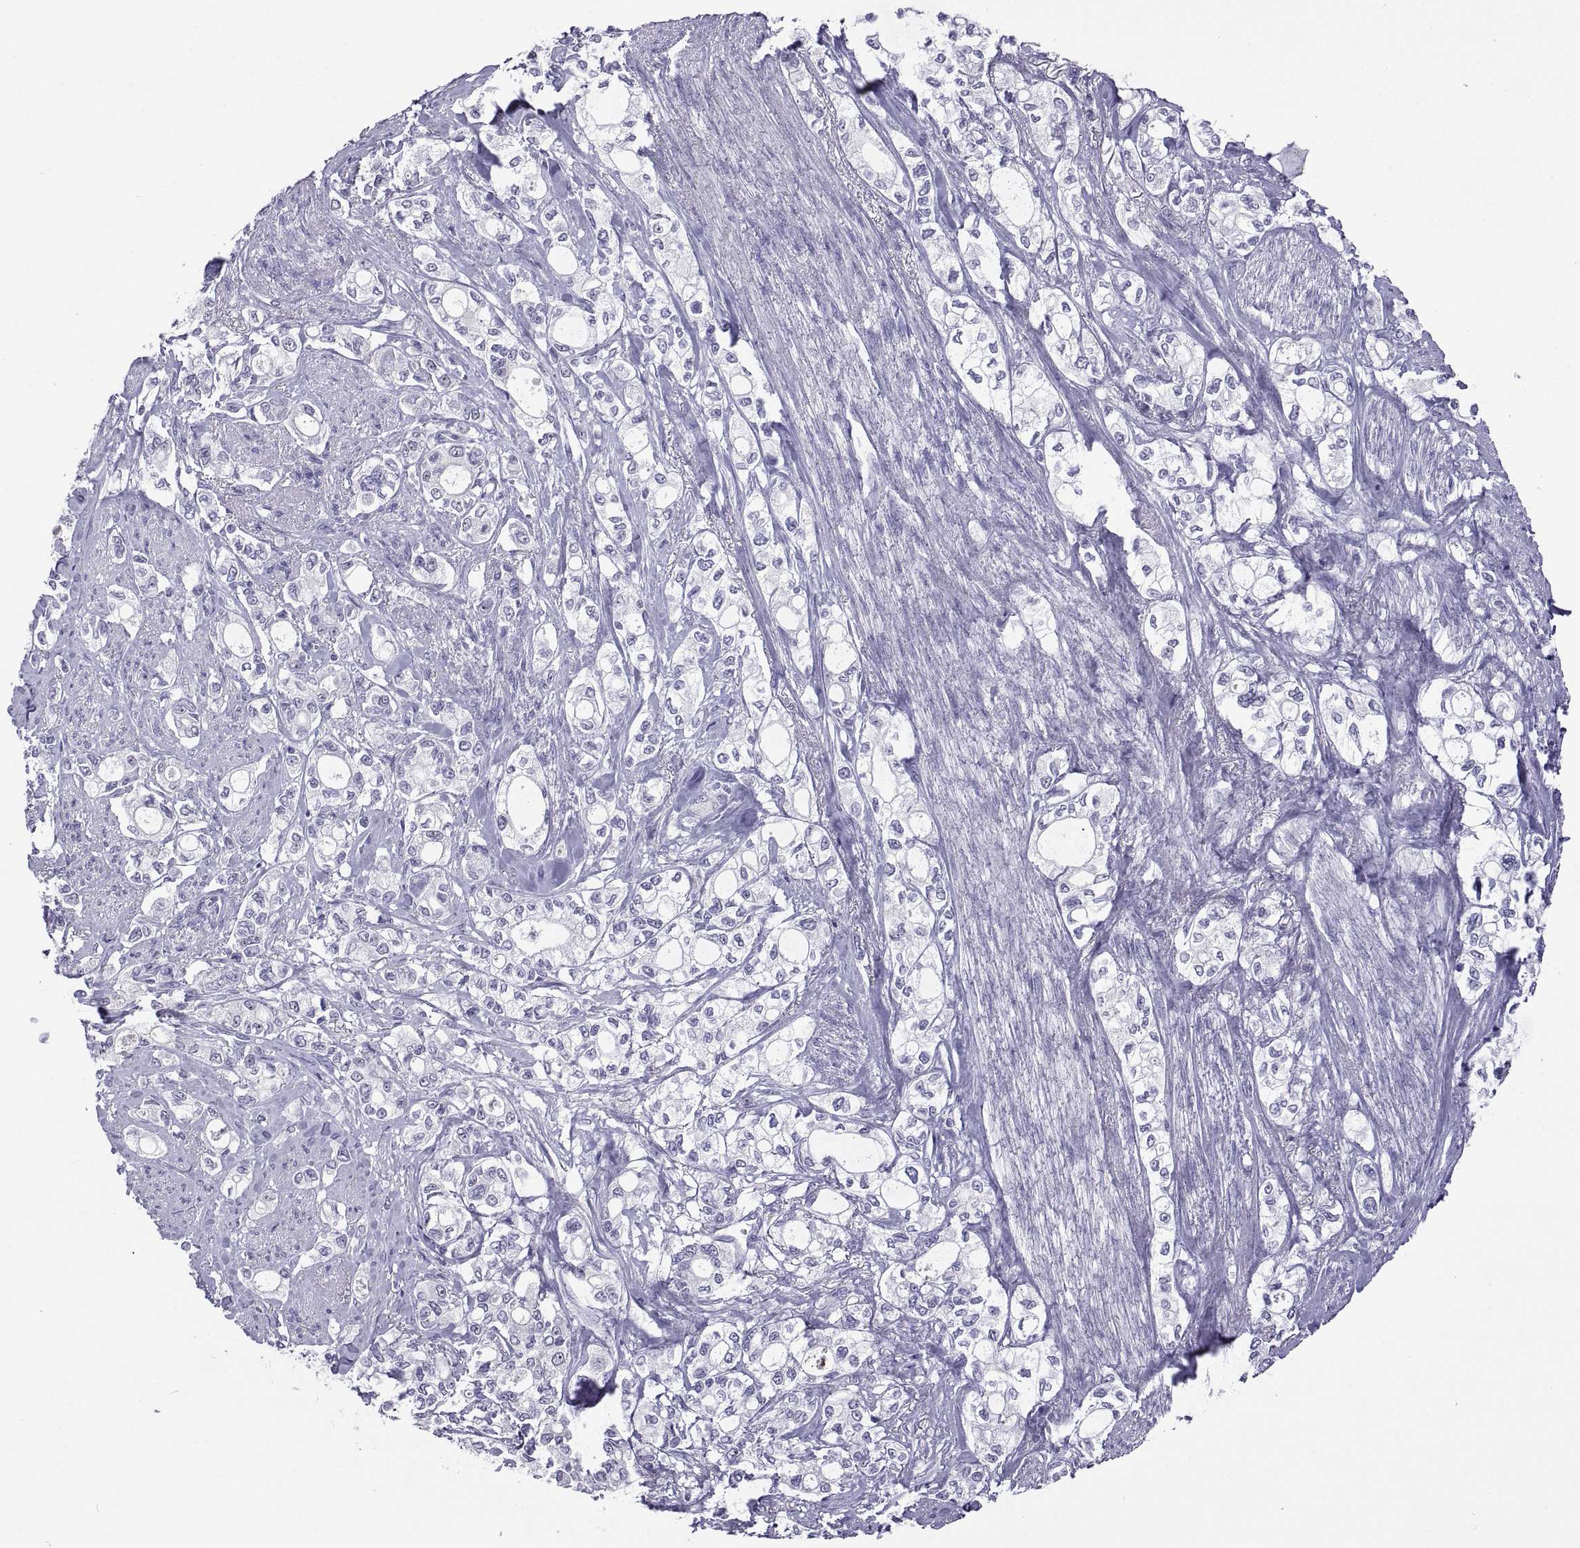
{"staining": {"intensity": "negative", "quantity": "none", "location": "none"}, "tissue": "stomach cancer", "cell_type": "Tumor cells", "image_type": "cancer", "snomed": [{"axis": "morphology", "description": "Adenocarcinoma, NOS"}, {"axis": "topography", "description": "Stomach"}], "caption": "There is no significant expression in tumor cells of stomach cancer (adenocarcinoma).", "gene": "VSX2", "patient": {"sex": "male", "age": 63}}